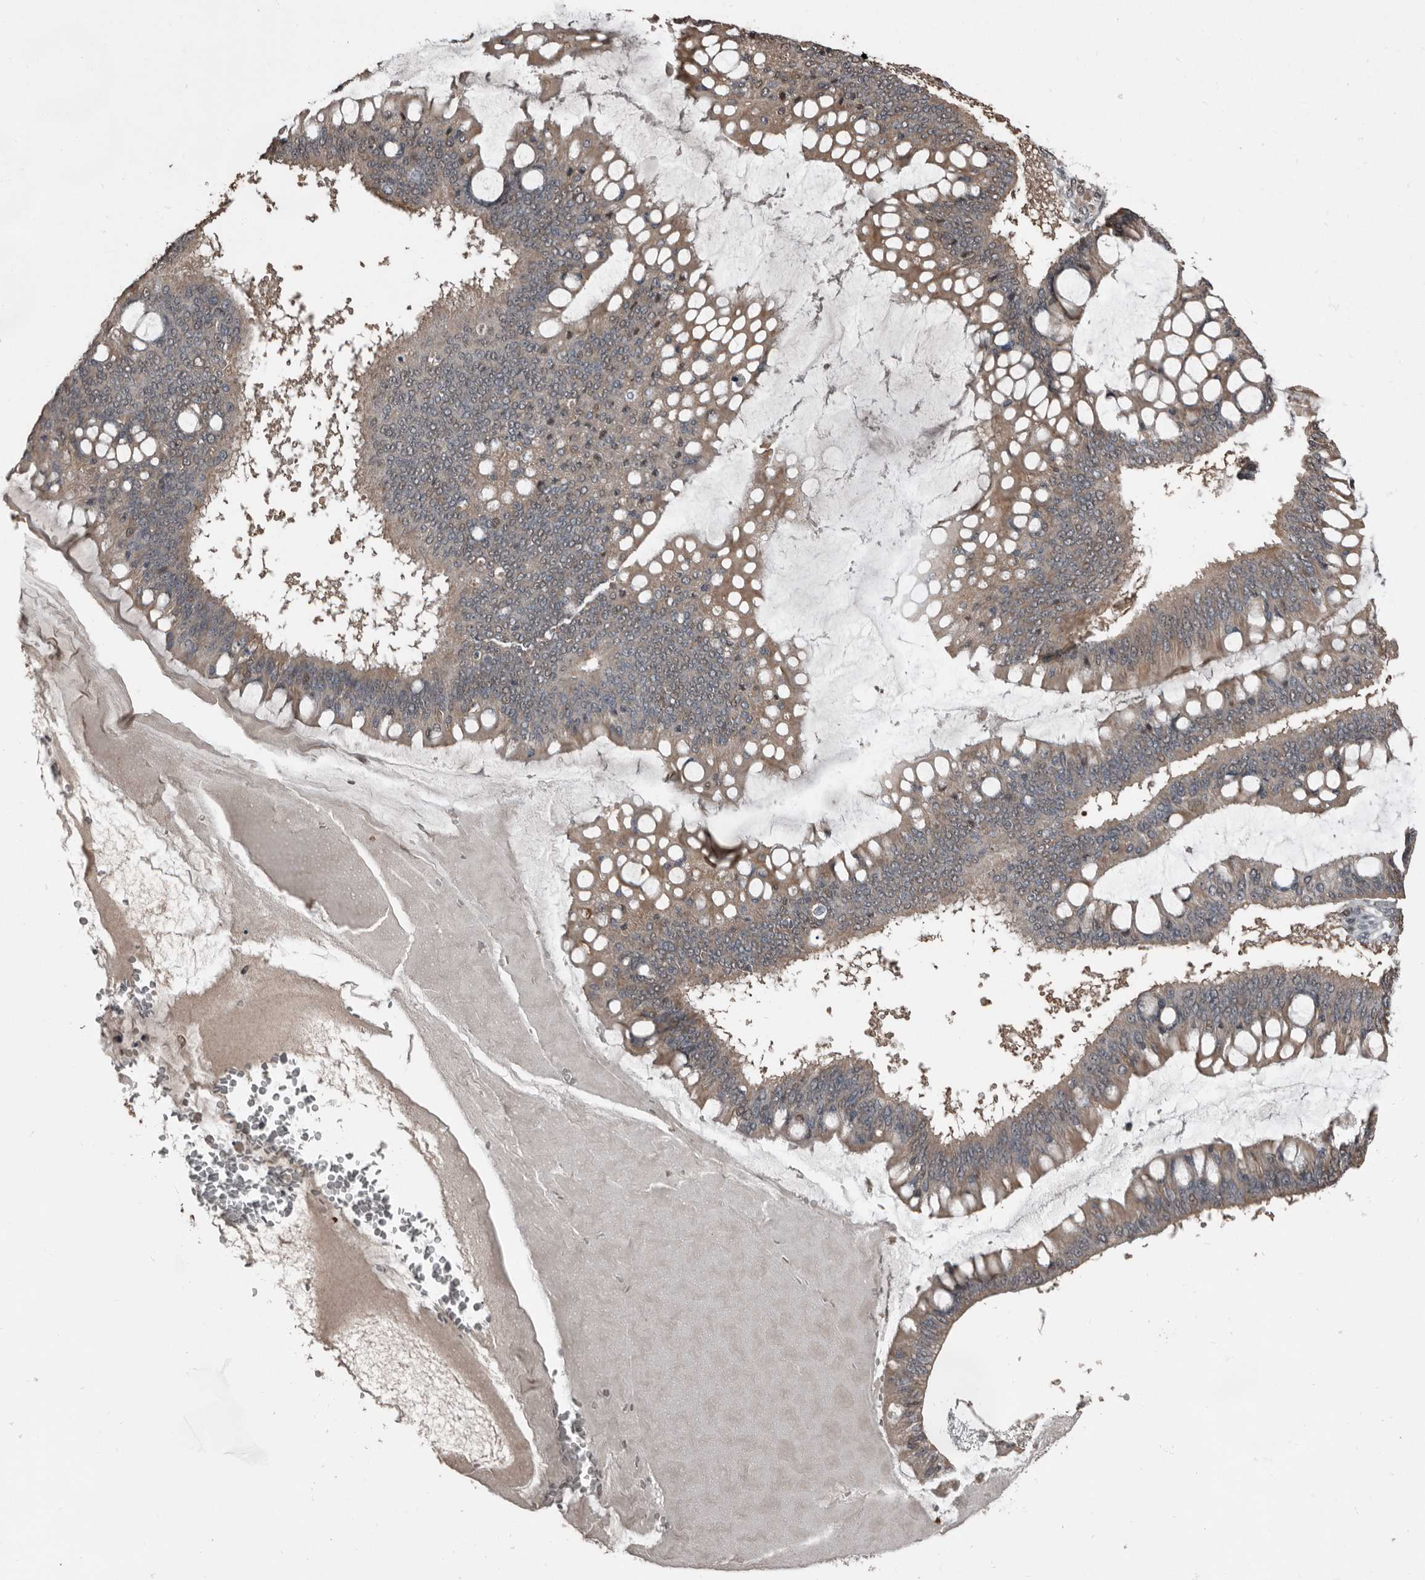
{"staining": {"intensity": "weak", "quantity": ">75%", "location": "cytoplasmic/membranous"}, "tissue": "ovarian cancer", "cell_type": "Tumor cells", "image_type": "cancer", "snomed": [{"axis": "morphology", "description": "Cystadenocarcinoma, mucinous, NOS"}, {"axis": "topography", "description": "Ovary"}], "caption": "A brown stain shows weak cytoplasmic/membranous positivity of a protein in ovarian mucinous cystadenocarcinoma tumor cells.", "gene": "FSBP", "patient": {"sex": "female", "age": 73}}